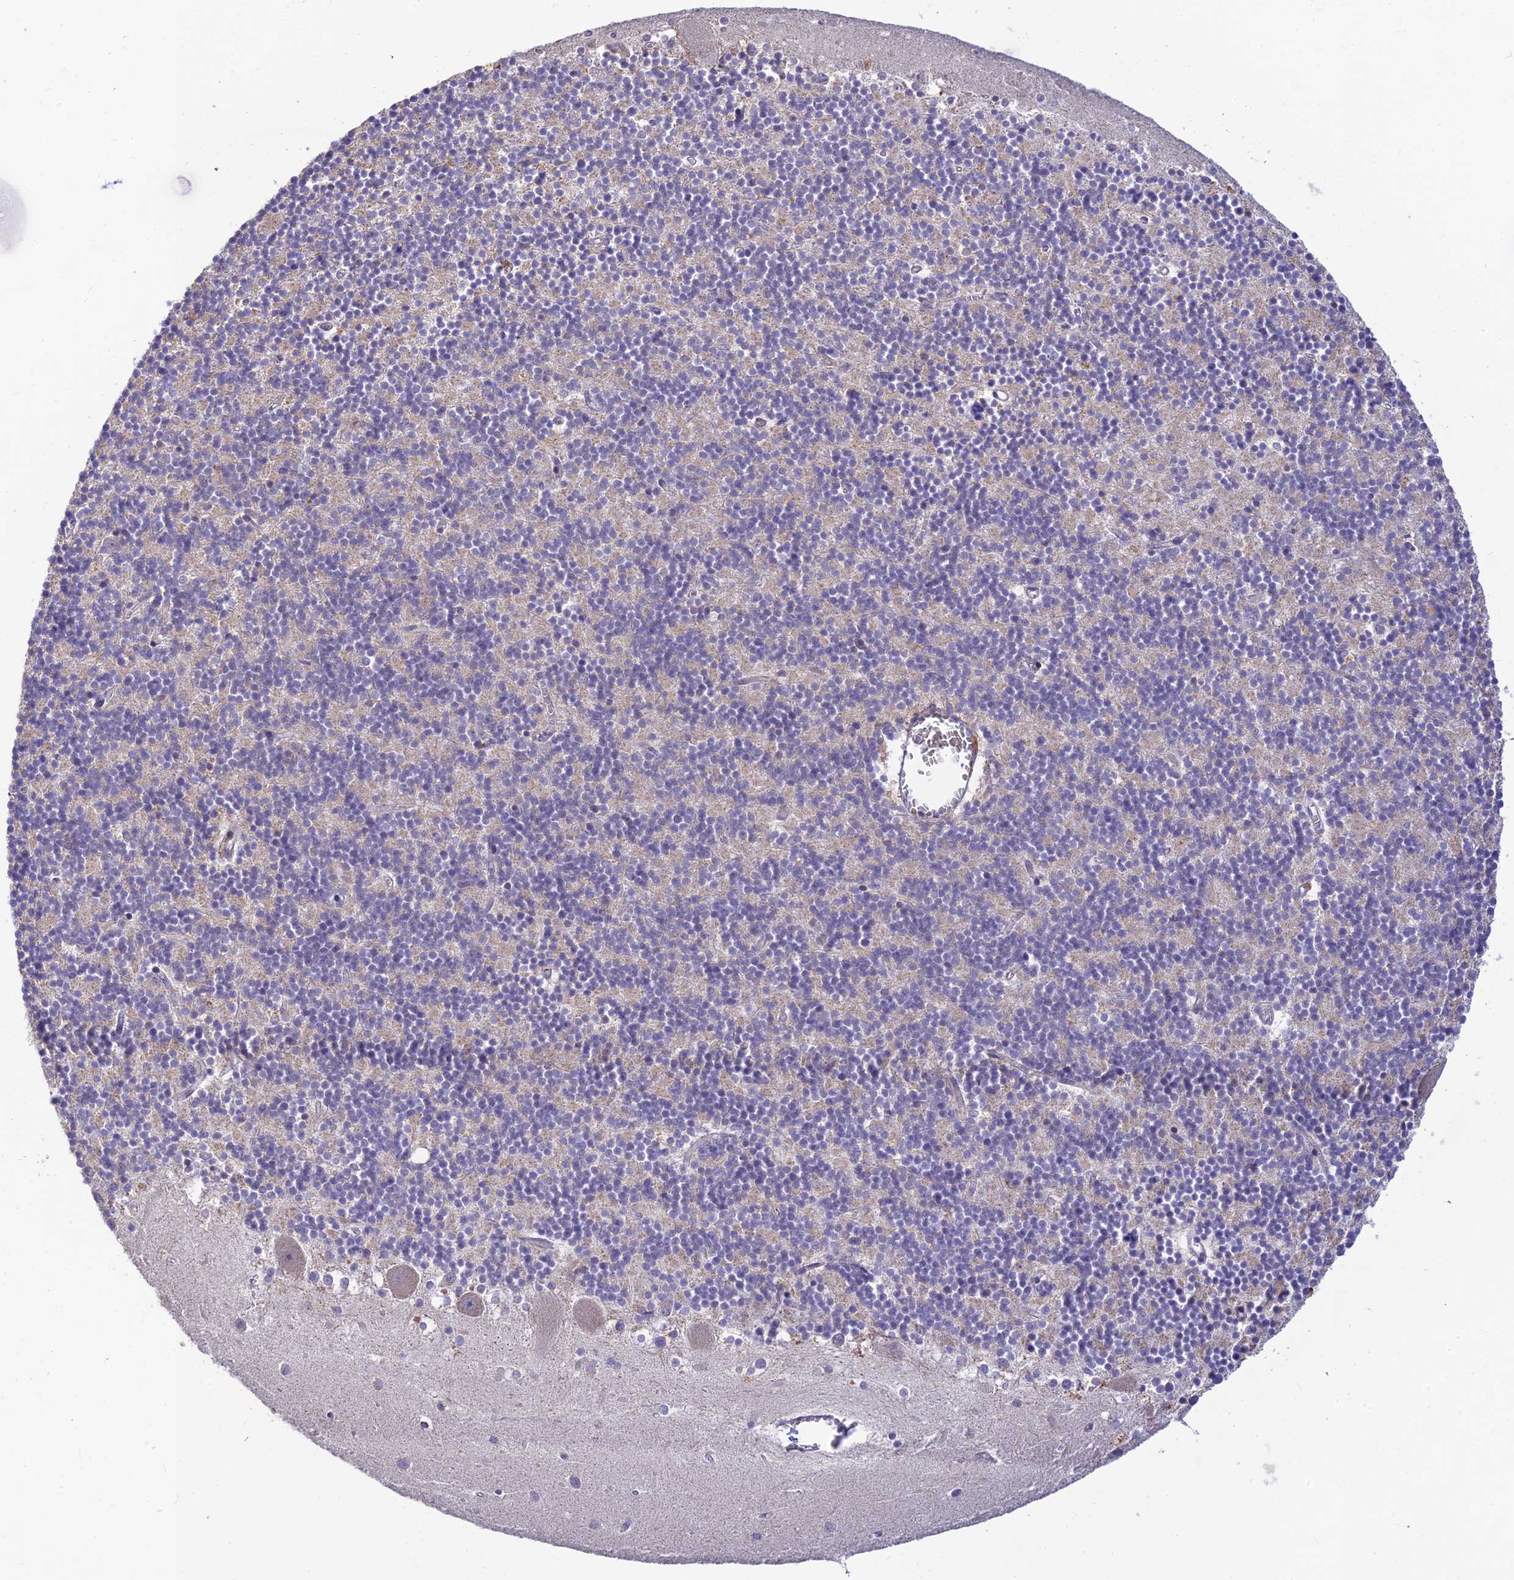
{"staining": {"intensity": "negative", "quantity": "none", "location": "none"}, "tissue": "cerebellum", "cell_type": "Cells in granular layer", "image_type": "normal", "snomed": [{"axis": "morphology", "description": "Normal tissue, NOS"}, {"axis": "topography", "description": "Cerebellum"}], "caption": "Human cerebellum stained for a protein using immunohistochemistry (IHC) reveals no expression in cells in granular layer.", "gene": "ASPDH", "patient": {"sex": "male", "age": 54}}